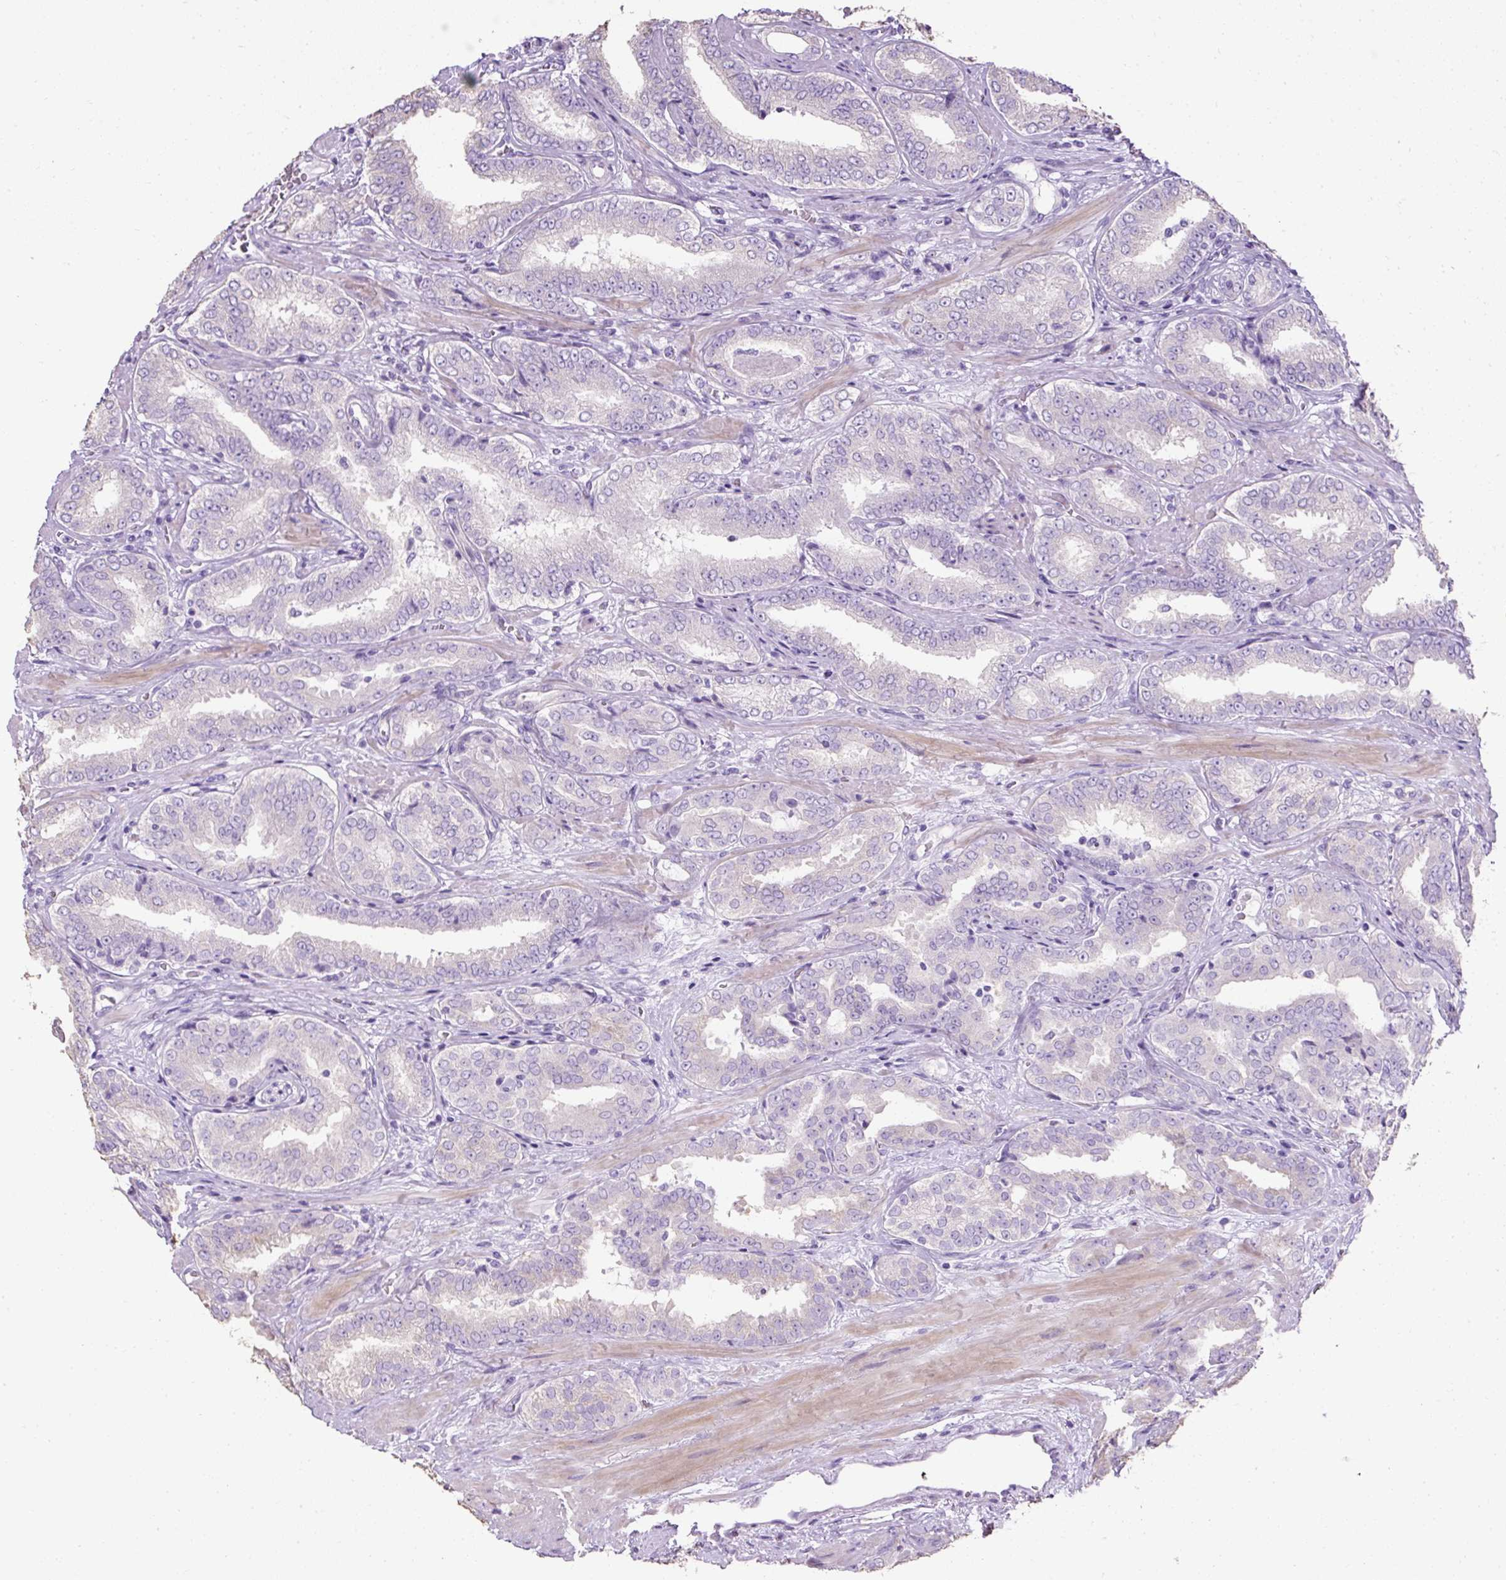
{"staining": {"intensity": "negative", "quantity": "none", "location": "none"}, "tissue": "prostate cancer", "cell_type": "Tumor cells", "image_type": "cancer", "snomed": [{"axis": "morphology", "description": "Adenocarcinoma, High grade"}, {"axis": "topography", "description": "Prostate"}], "caption": "Tumor cells are negative for protein expression in human prostate cancer.", "gene": "C2CD4C", "patient": {"sex": "male", "age": 72}}